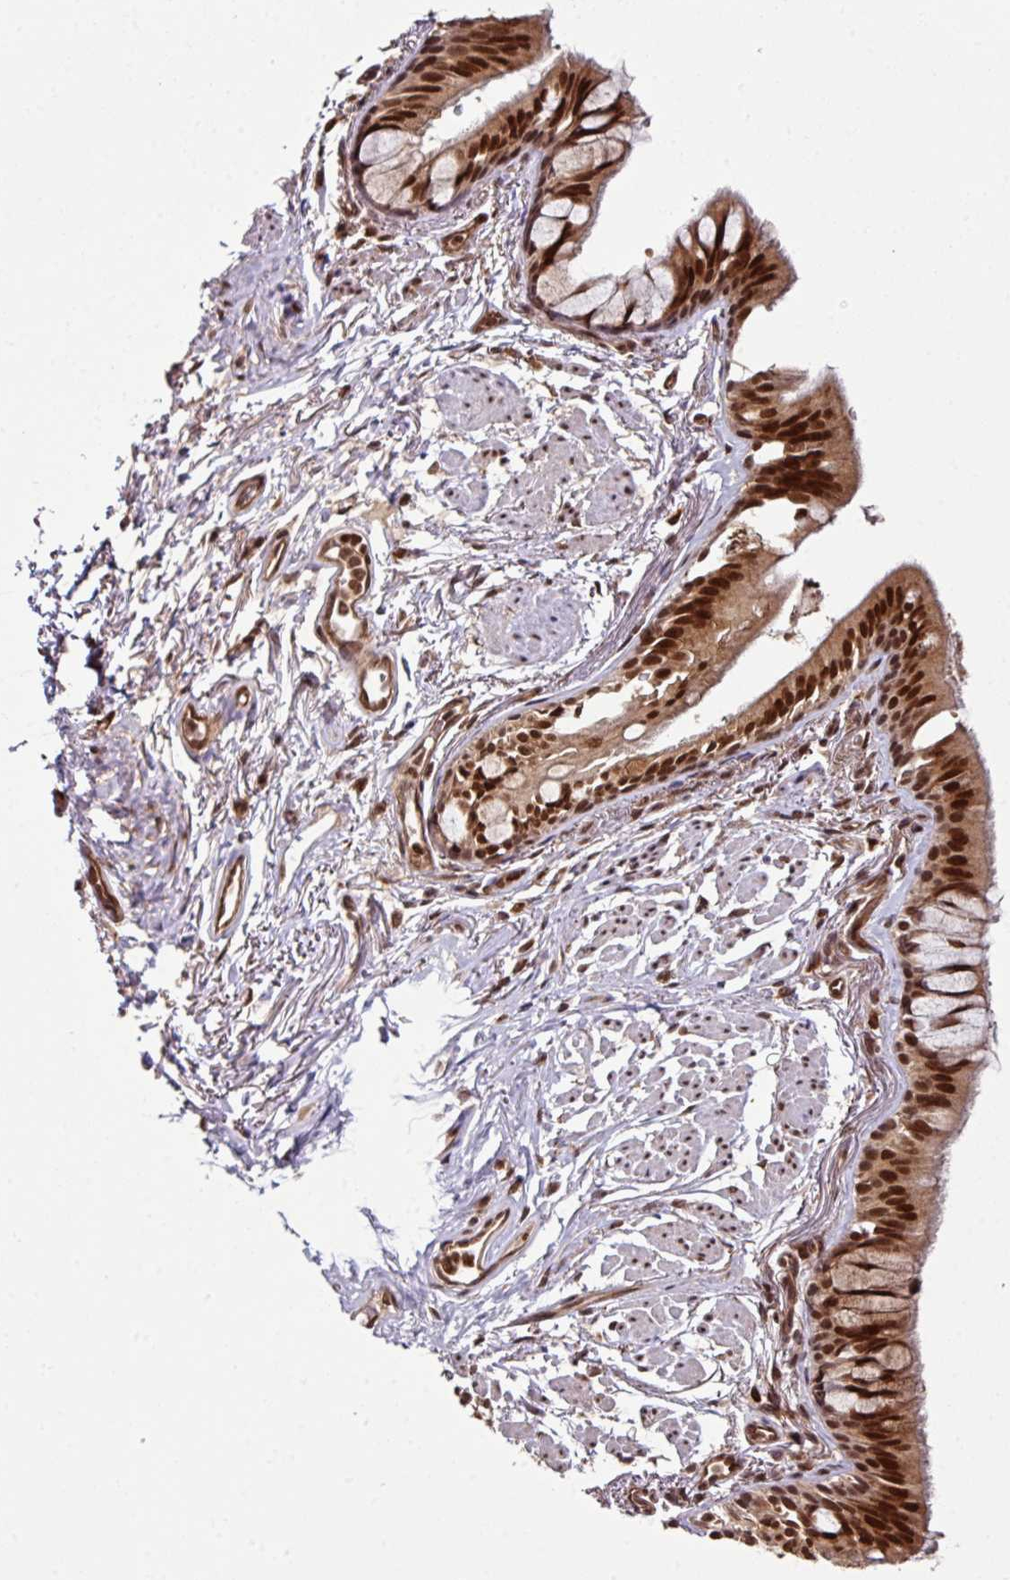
{"staining": {"intensity": "strong", "quantity": ">75%", "location": "cytoplasmic/membranous,nuclear"}, "tissue": "bronchus", "cell_type": "Respiratory epithelial cells", "image_type": "normal", "snomed": [{"axis": "morphology", "description": "Normal tissue, NOS"}, {"axis": "topography", "description": "Bronchus"}], "caption": "IHC staining of normal bronchus, which demonstrates high levels of strong cytoplasmic/membranous,nuclear staining in approximately >75% of respiratory epithelial cells indicating strong cytoplasmic/membranous,nuclear protein staining. The staining was performed using DAB (brown) for protein detection and nuclei were counterstained in hematoxylin (blue).", "gene": "MORF4L2", "patient": {"sex": "male", "age": 70}}